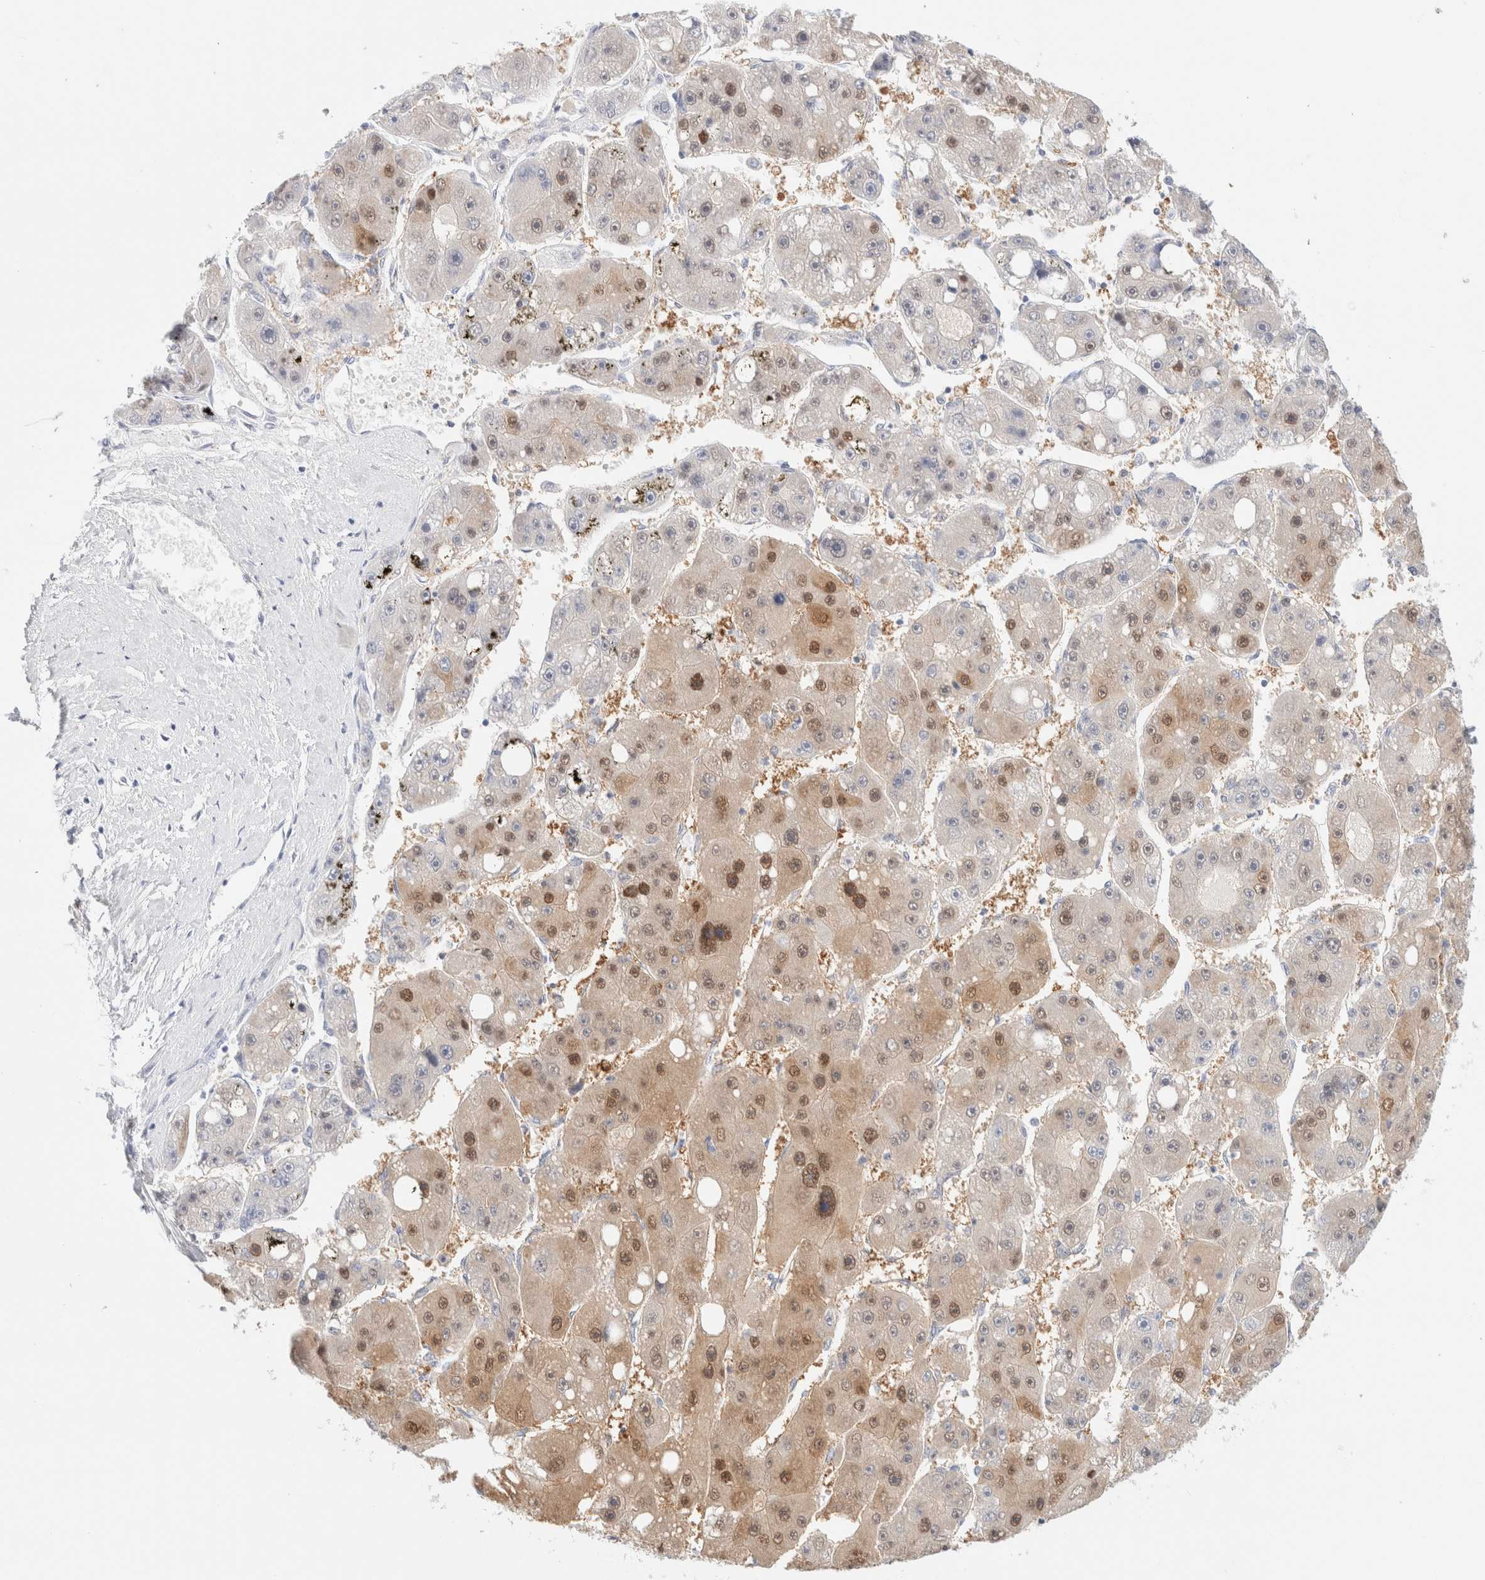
{"staining": {"intensity": "moderate", "quantity": "25%-75%", "location": "cytoplasmic/membranous,nuclear"}, "tissue": "liver cancer", "cell_type": "Tumor cells", "image_type": "cancer", "snomed": [{"axis": "morphology", "description": "Carcinoma, Hepatocellular, NOS"}, {"axis": "topography", "description": "Liver"}], "caption": "About 25%-75% of tumor cells in liver cancer (hepatocellular carcinoma) demonstrate moderate cytoplasmic/membranous and nuclear protein positivity as visualized by brown immunohistochemical staining.", "gene": "DPYS", "patient": {"sex": "female", "age": 61}}